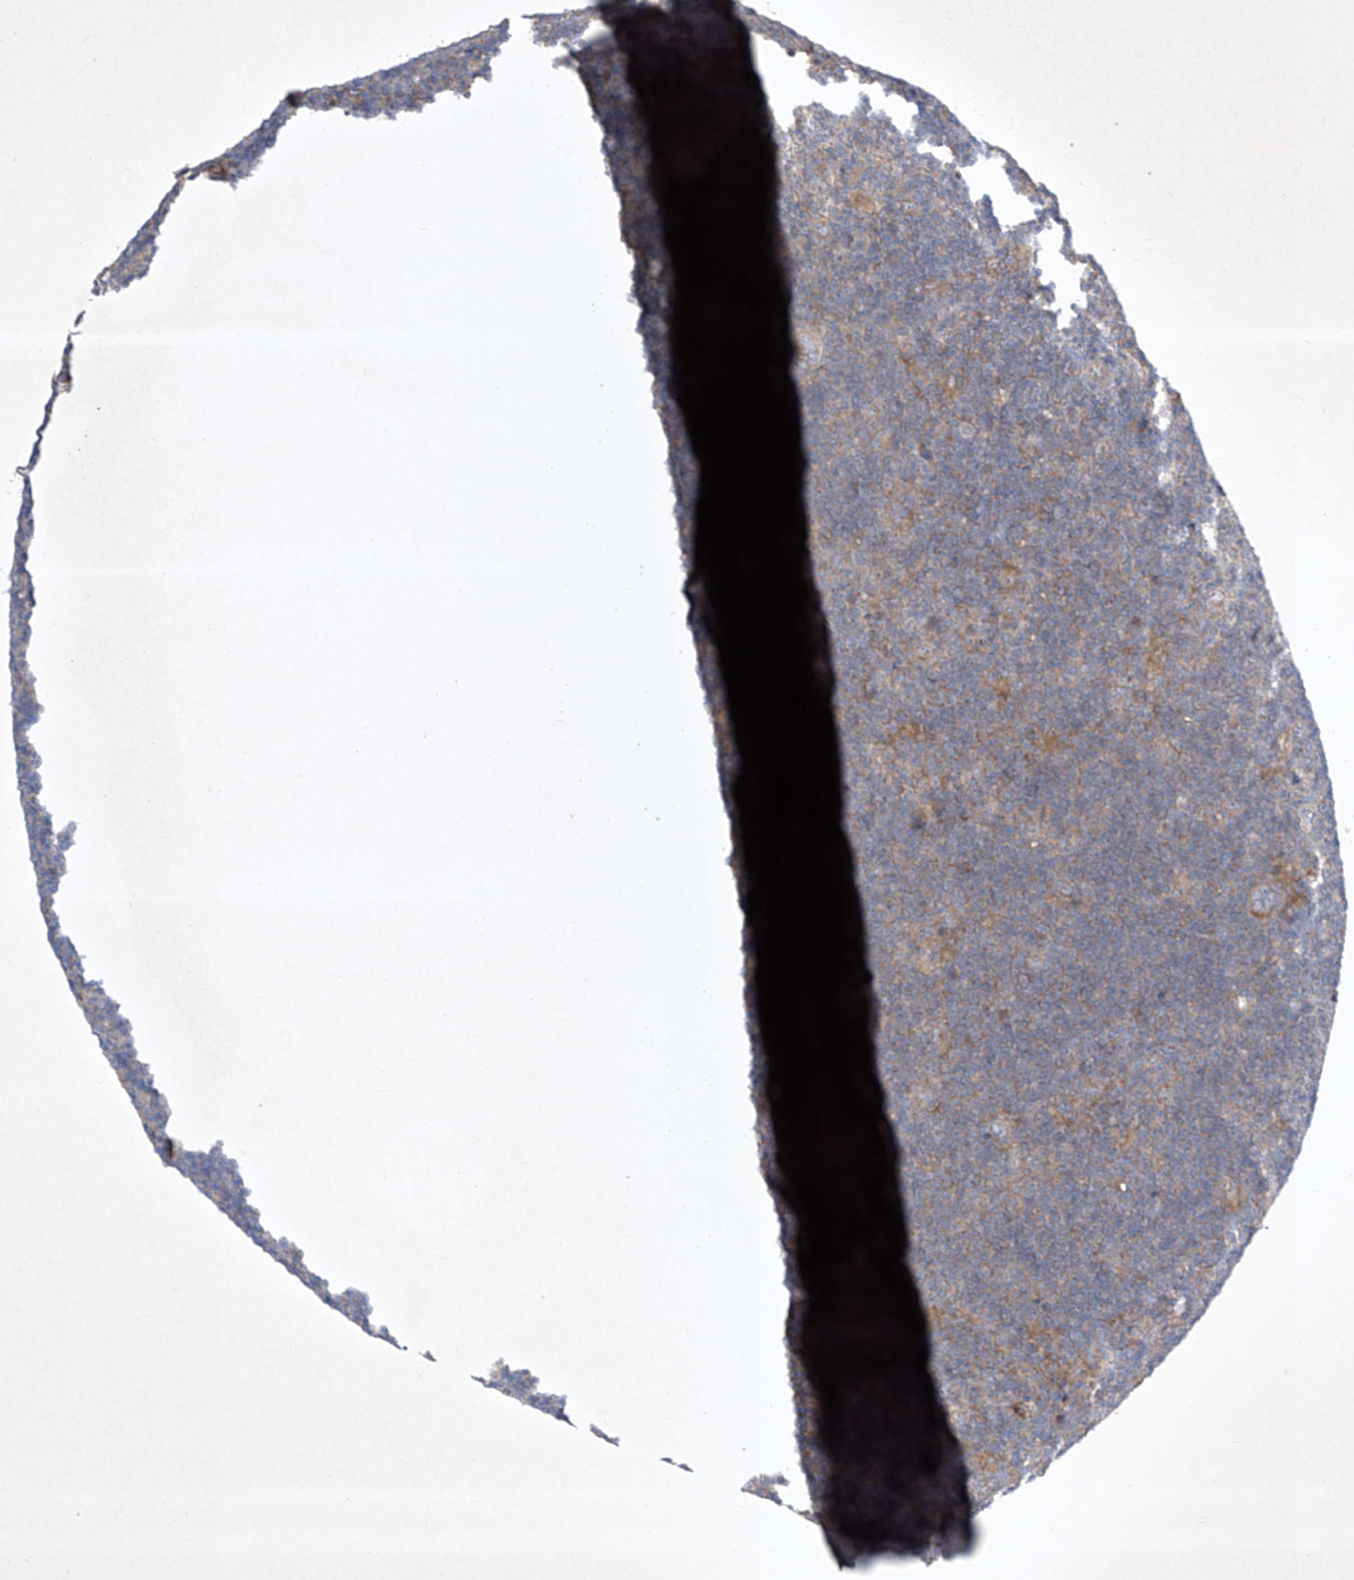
{"staining": {"intensity": "negative", "quantity": "none", "location": "none"}, "tissue": "lymphoma", "cell_type": "Tumor cells", "image_type": "cancer", "snomed": [{"axis": "morphology", "description": "Hodgkin's disease, NOS"}, {"axis": "topography", "description": "Lymph node"}], "caption": "There is no significant expression in tumor cells of lymphoma.", "gene": "COQ3", "patient": {"sex": "female", "age": 57}}